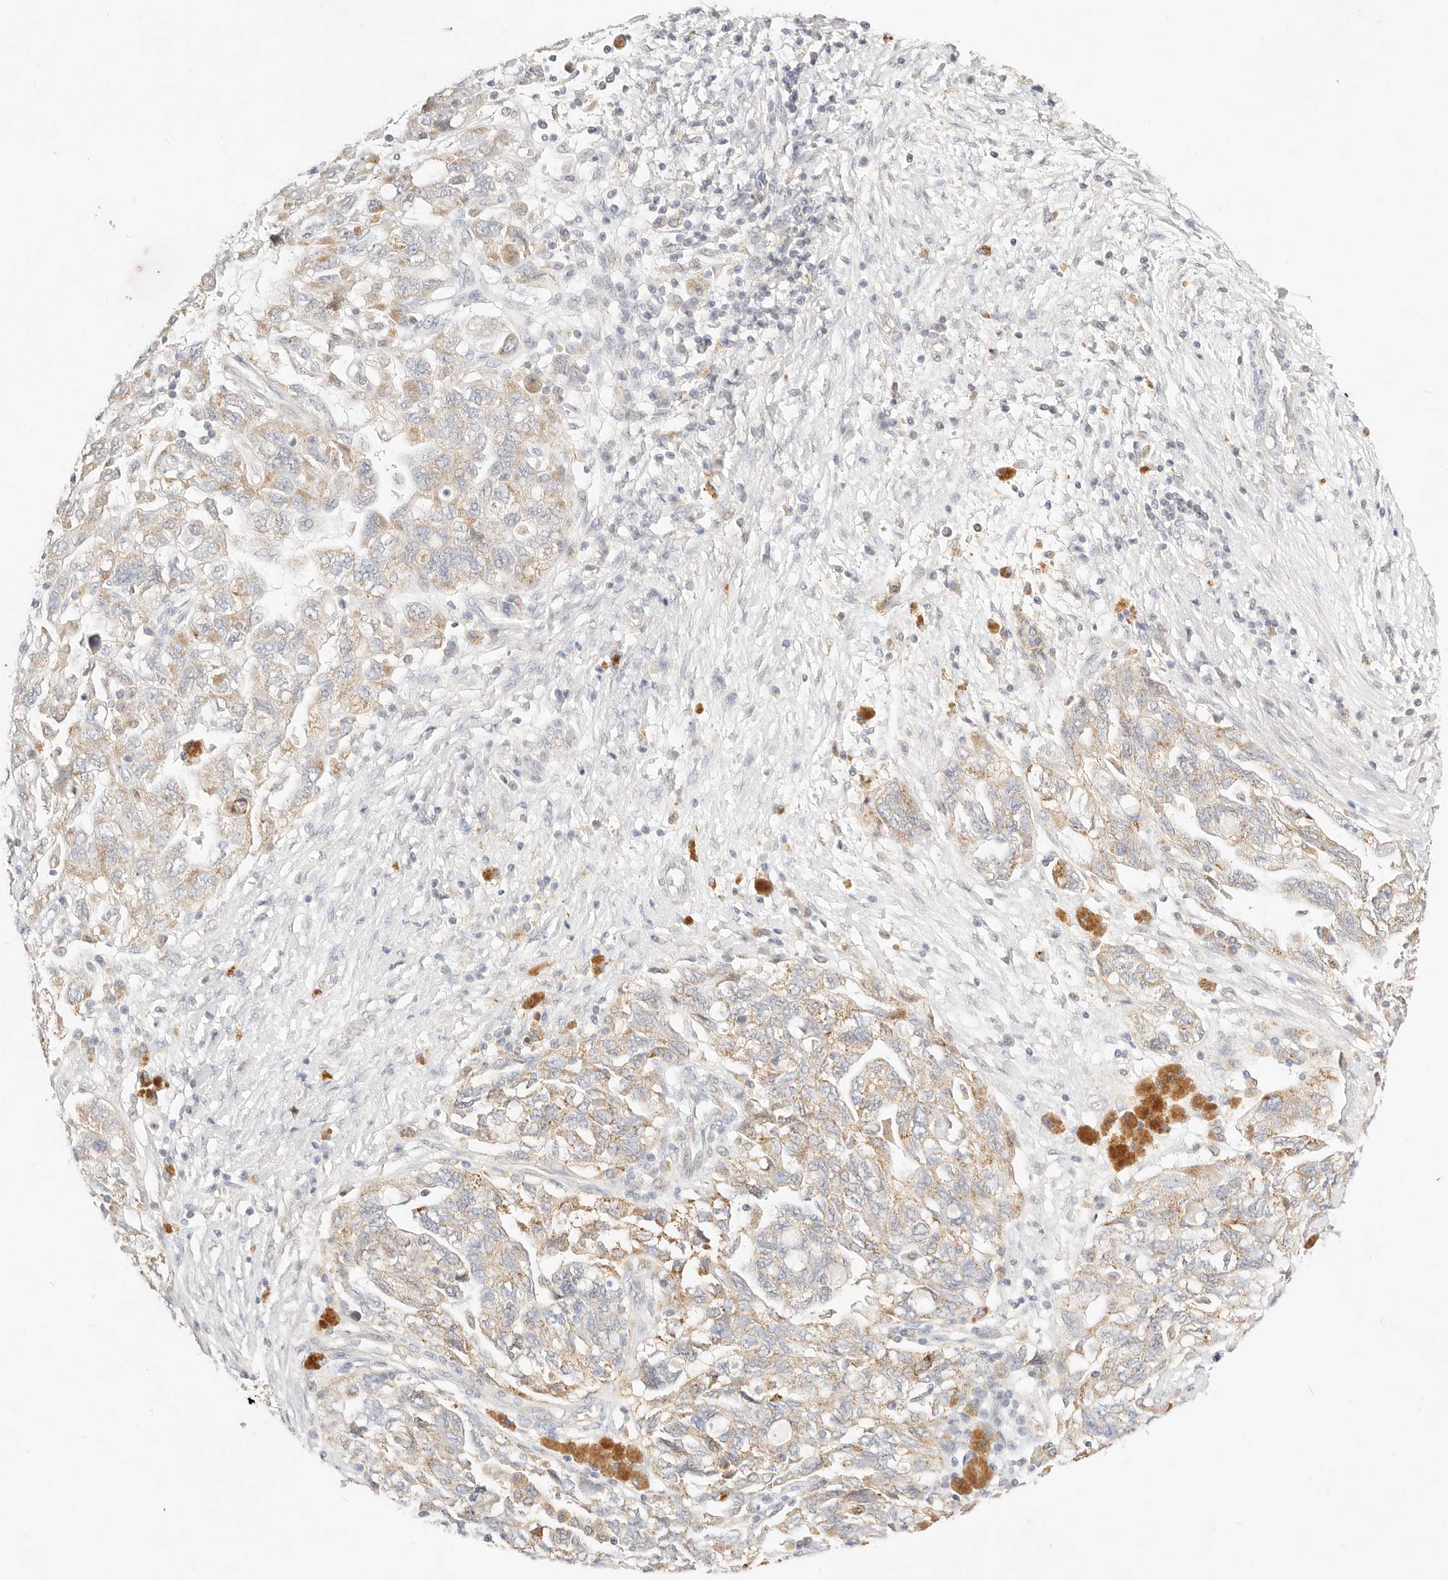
{"staining": {"intensity": "weak", "quantity": ">75%", "location": "cytoplasmic/membranous"}, "tissue": "ovarian cancer", "cell_type": "Tumor cells", "image_type": "cancer", "snomed": [{"axis": "morphology", "description": "Carcinoma, NOS"}, {"axis": "morphology", "description": "Cystadenocarcinoma, serous, NOS"}, {"axis": "topography", "description": "Ovary"}], "caption": "Ovarian serous cystadenocarcinoma stained with a brown dye displays weak cytoplasmic/membranous positive expression in about >75% of tumor cells.", "gene": "ACOX1", "patient": {"sex": "female", "age": 69}}